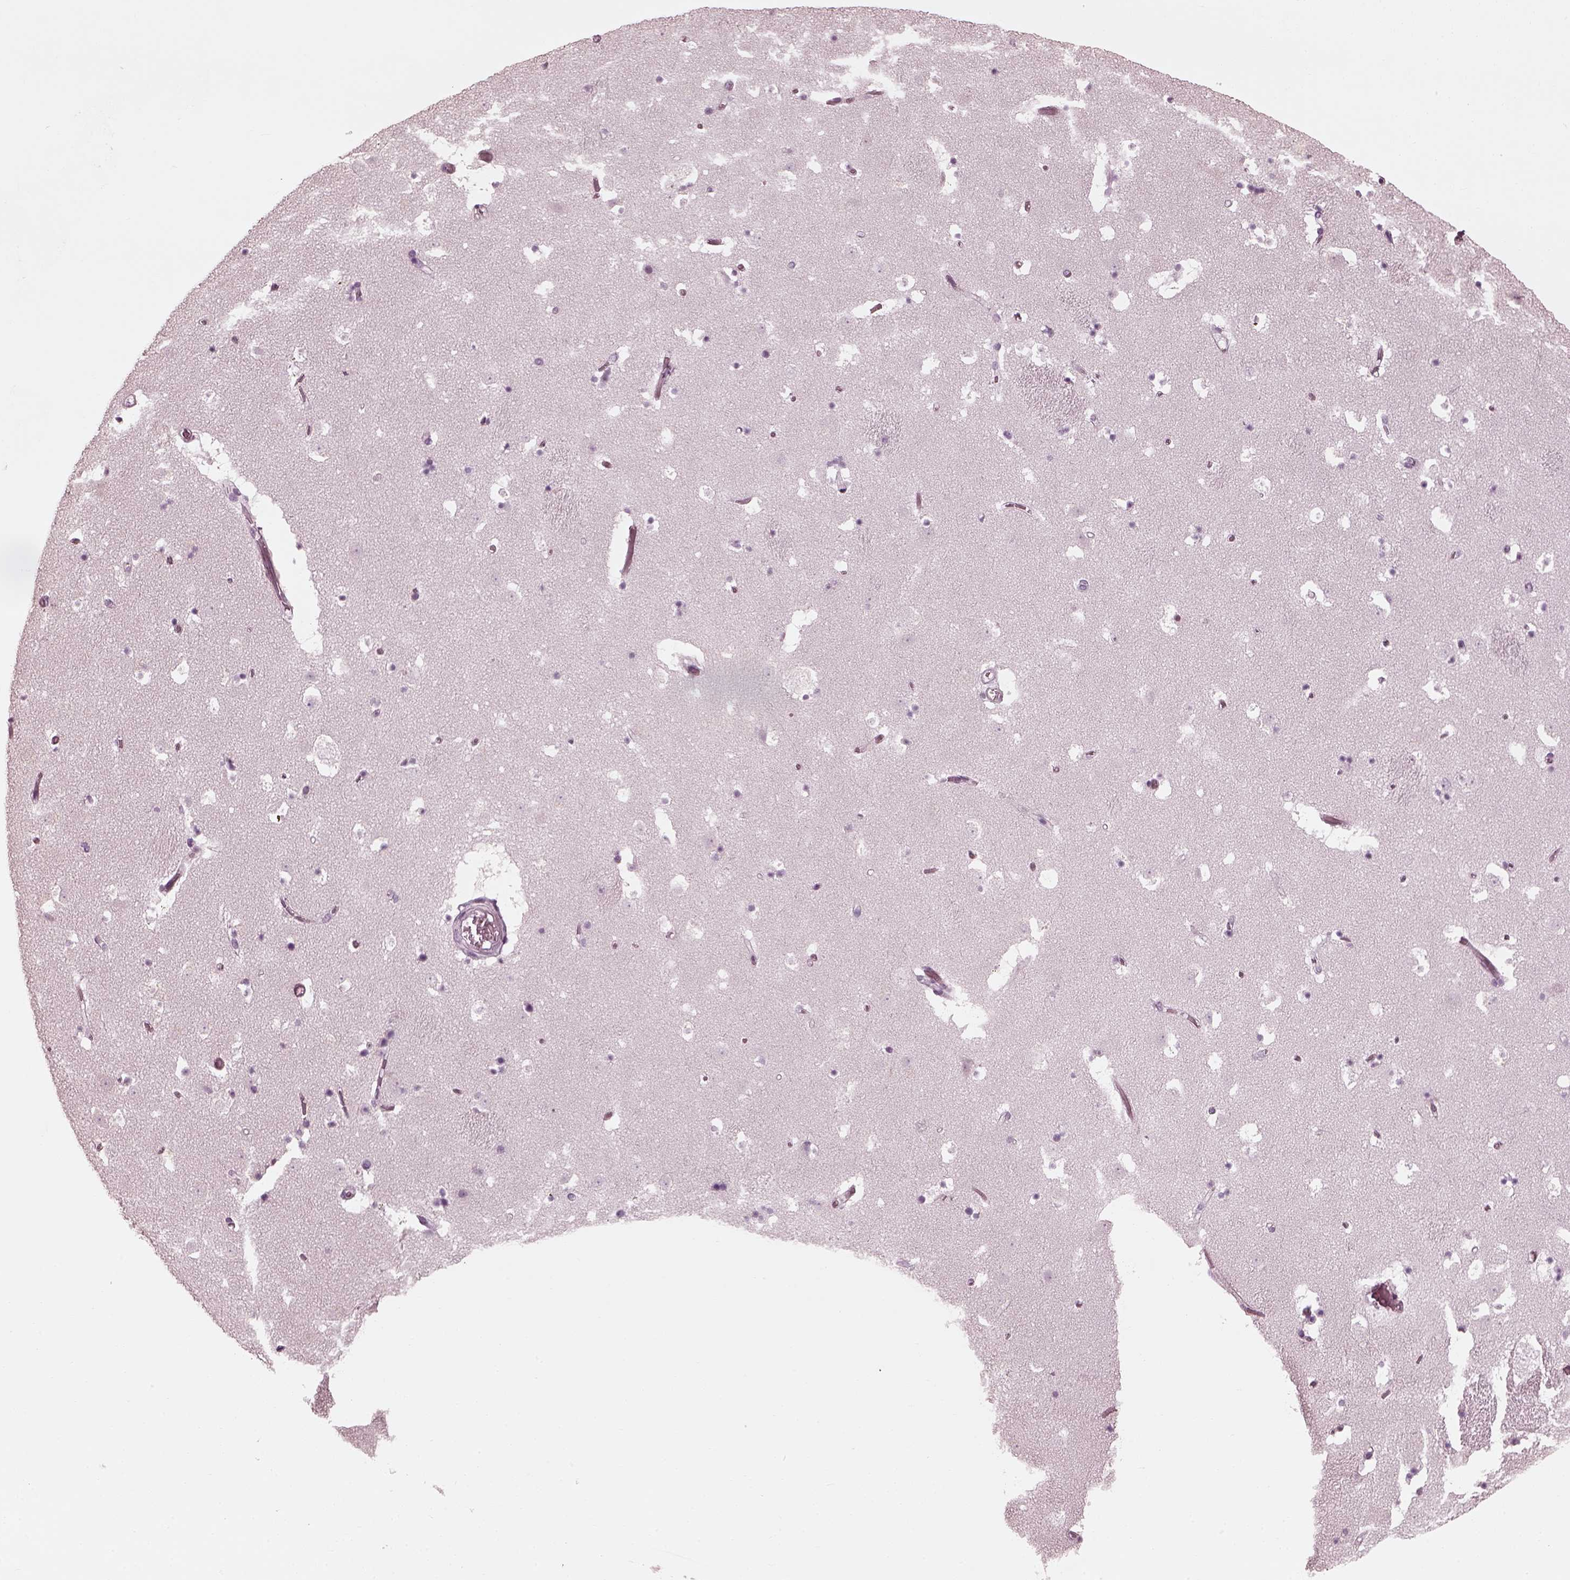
{"staining": {"intensity": "negative", "quantity": "none", "location": "none"}, "tissue": "caudate", "cell_type": "Glial cells", "image_type": "normal", "snomed": [{"axis": "morphology", "description": "Normal tissue, NOS"}, {"axis": "topography", "description": "Lateral ventricle wall"}], "caption": "IHC photomicrograph of unremarkable caudate stained for a protein (brown), which reveals no positivity in glial cells.", "gene": "SAXO2", "patient": {"sex": "female", "age": 42}}